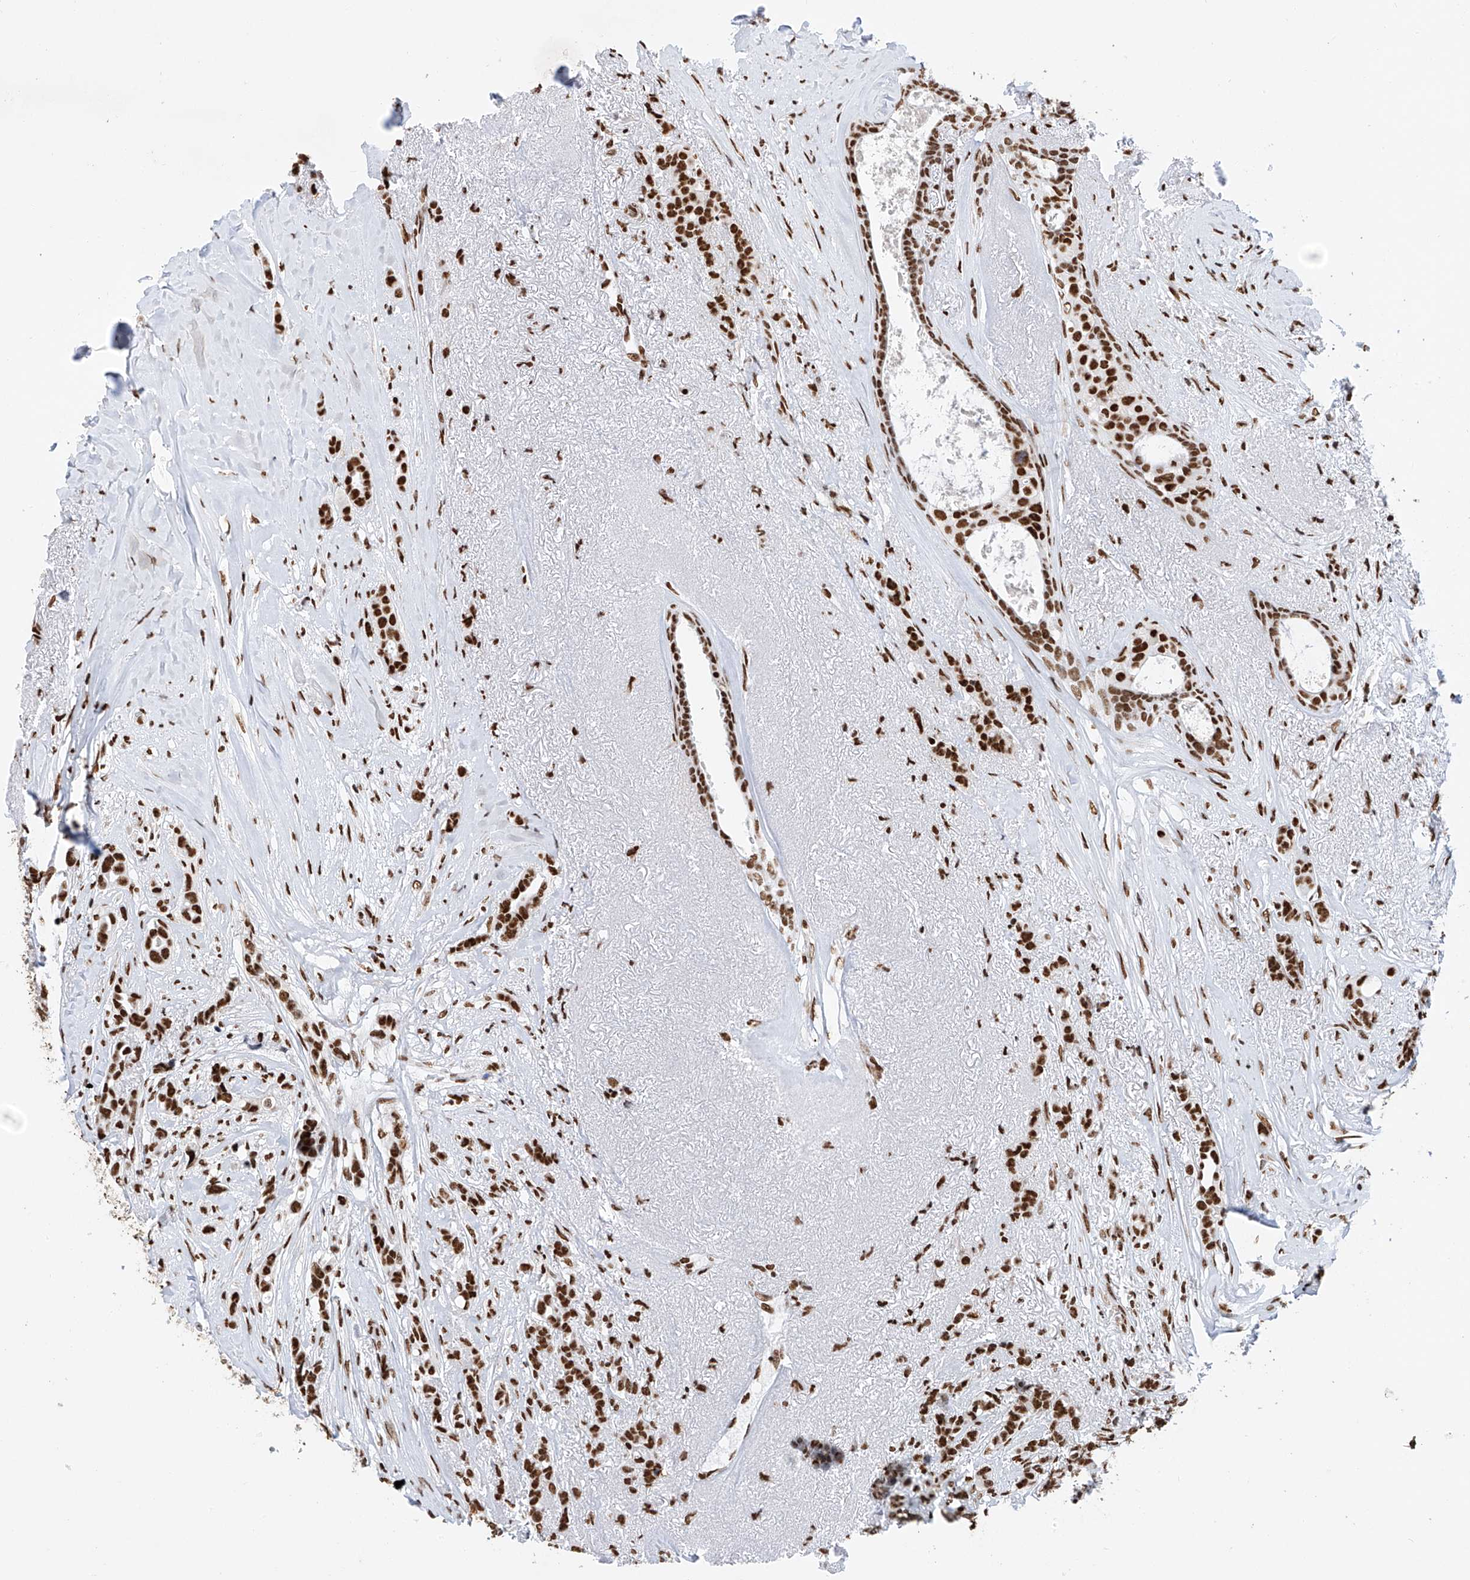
{"staining": {"intensity": "strong", "quantity": ">75%", "location": "nuclear"}, "tissue": "breast cancer", "cell_type": "Tumor cells", "image_type": "cancer", "snomed": [{"axis": "morphology", "description": "Lobular carcinoma"}, {"axis": "topography", "description": "Breast"}], "caption": "Breast cancer stained with immunohistochemistry reveals strong nuclear expression in about >75% of tumor cells.", "gene": "SRSF6", "patient": {"sex": "female", "age": 51}}